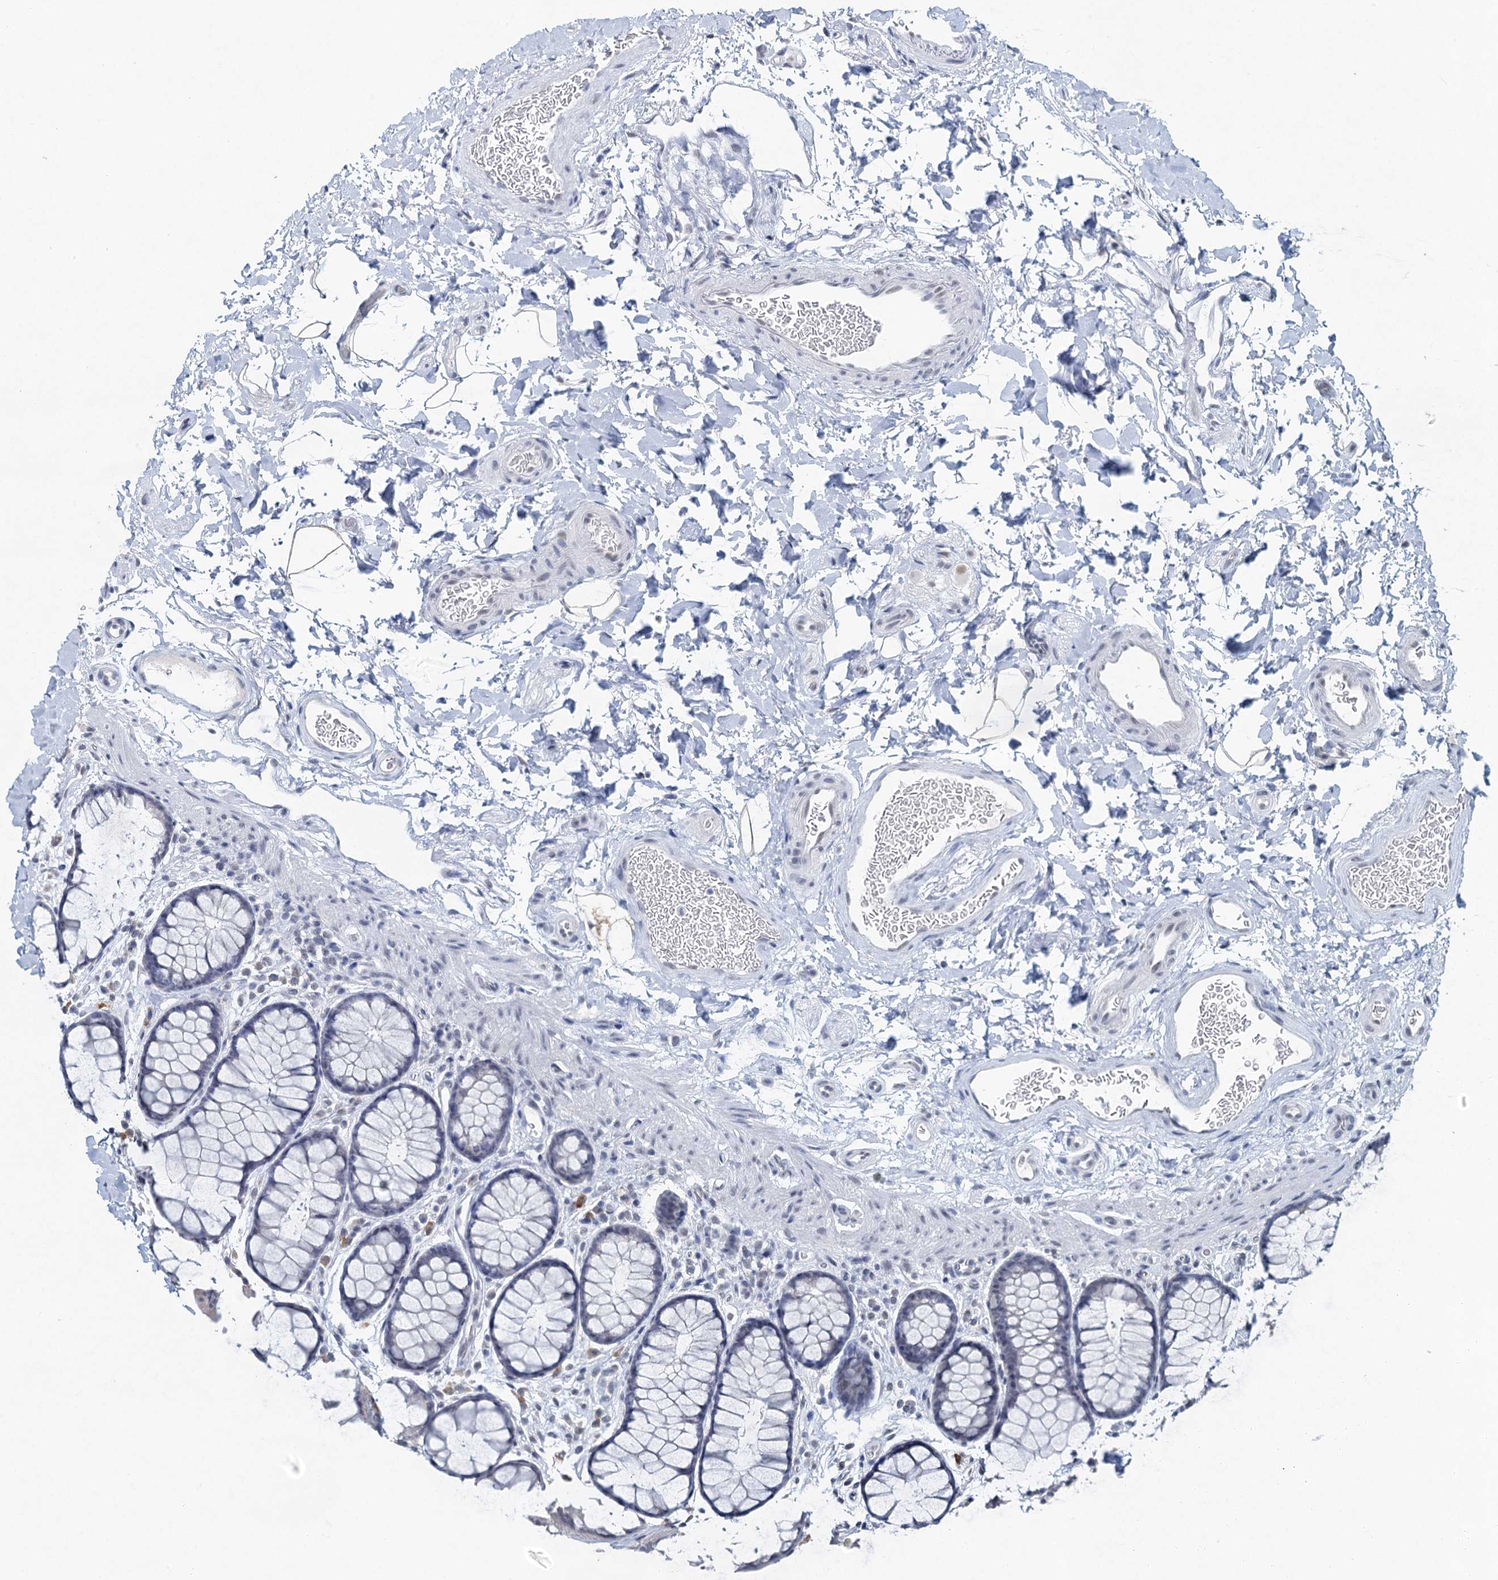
{"staining": {"intensity": "weak", "quantity": "25%-75%", "location": "cytoplasmic/membranous"}, "tissue": "colon", "cell_type": "Endothelial cells", "image_type": "normal", "snomed": [{"axis": "morphology", "description": "Normal tissue, NOS"}, {"axis": "topography", "description": "Colon"}], "caption": "Benign colon exhibits weak cytoplasmic/membranous staining in approximately 25%-75% of endothelial cells.", "gene": "ENSG00000230707", "patient": {"sex": "female", "age": 82}}